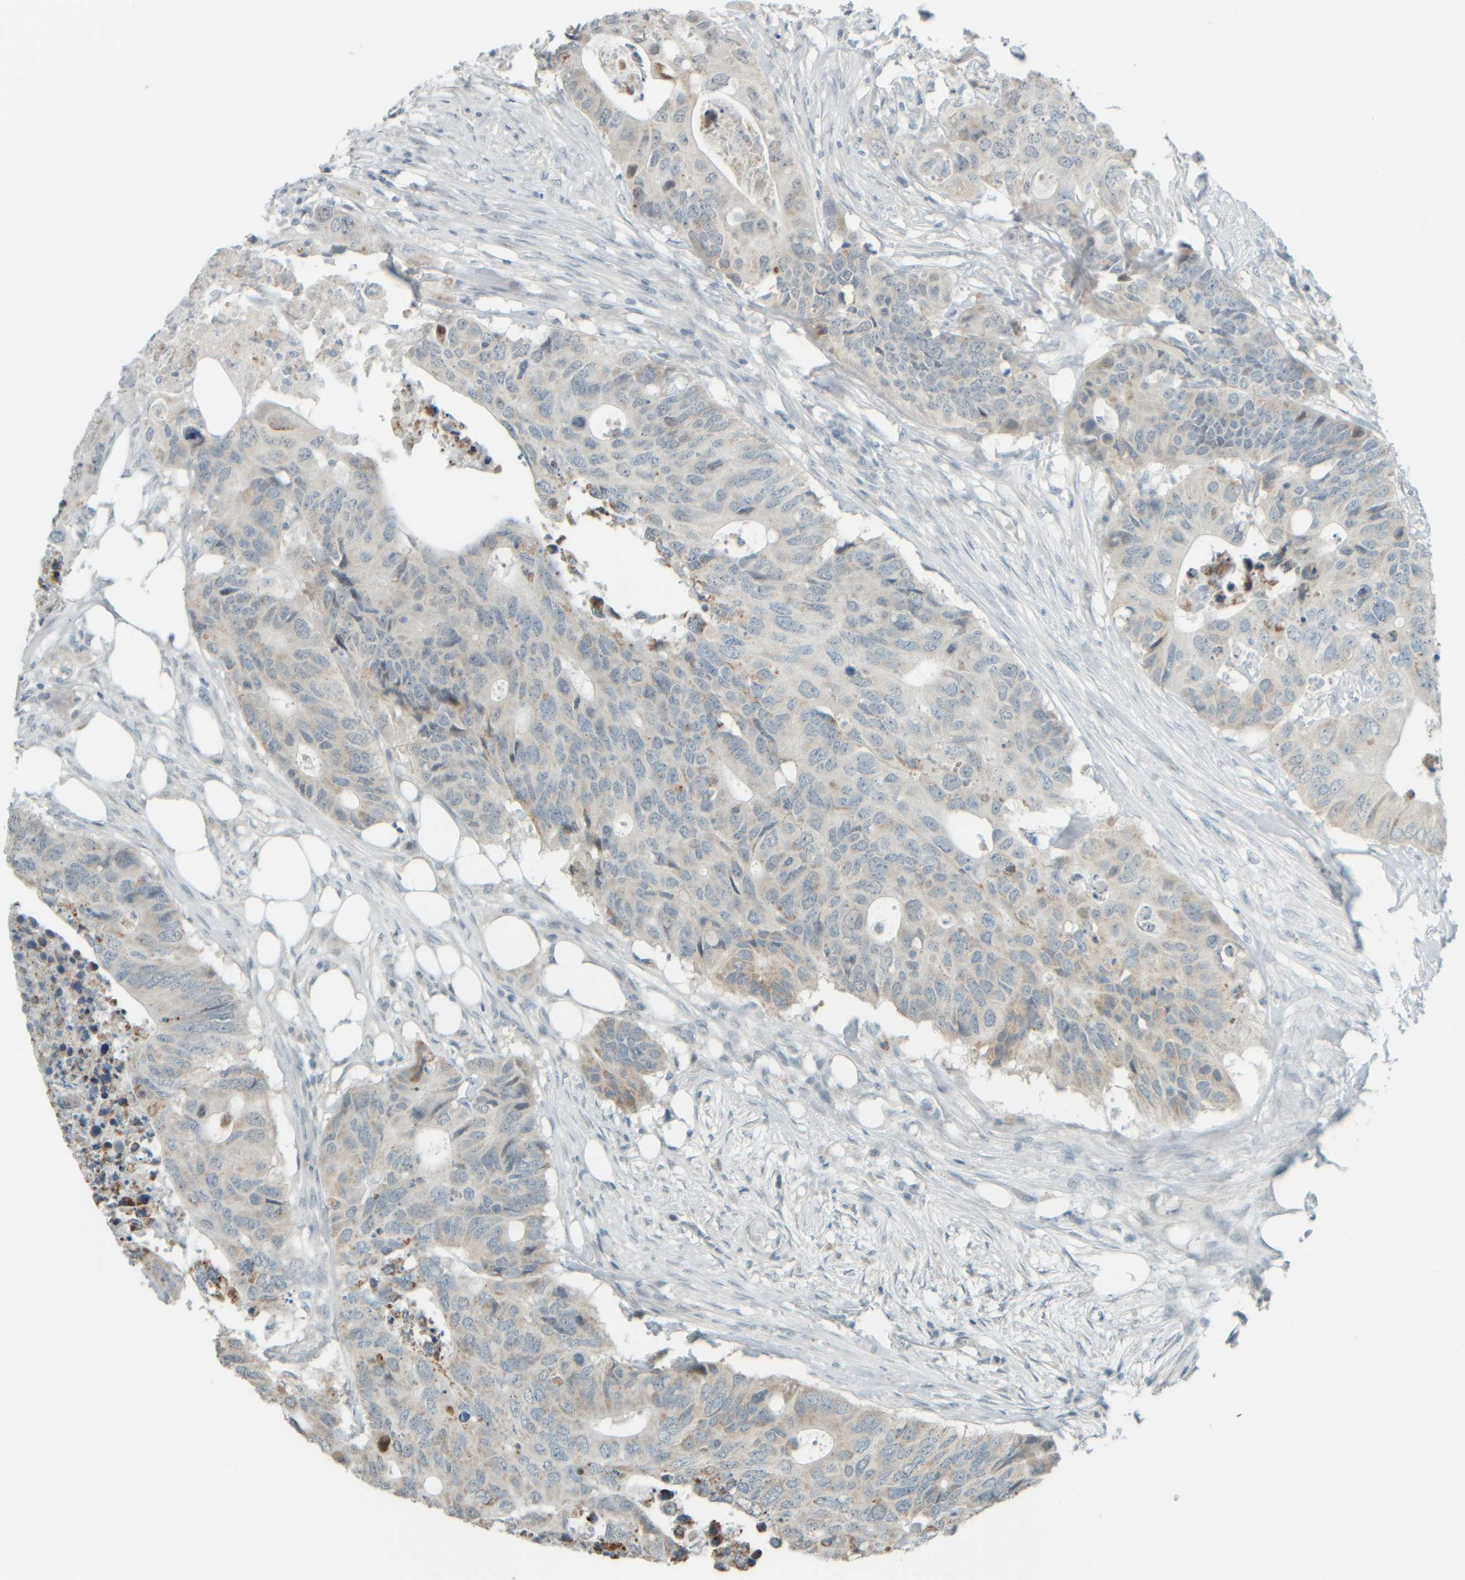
{"staining": {"intensity": "weak", "quantity": "<25%", "location": "cytoplasmic/membranous"}, "tissue": "colorectal cancer", "cell_type": "Tumor cells", "image_type": "cancer", "snomed": [{"axis": "morphology", "description": "Adenocarcinoma, NOS"}, {"axis": "topography", "description": "Colon"}], "caption": "High magnification brightfield microscopy of colorectal cancer stained with DAB (brown) and counterstained with hematoxylin (blue): tumor cells show no significant staining.", "gene": "PTGES3L-AARSD1", "patient": {"sex": "male", "age": 71}}